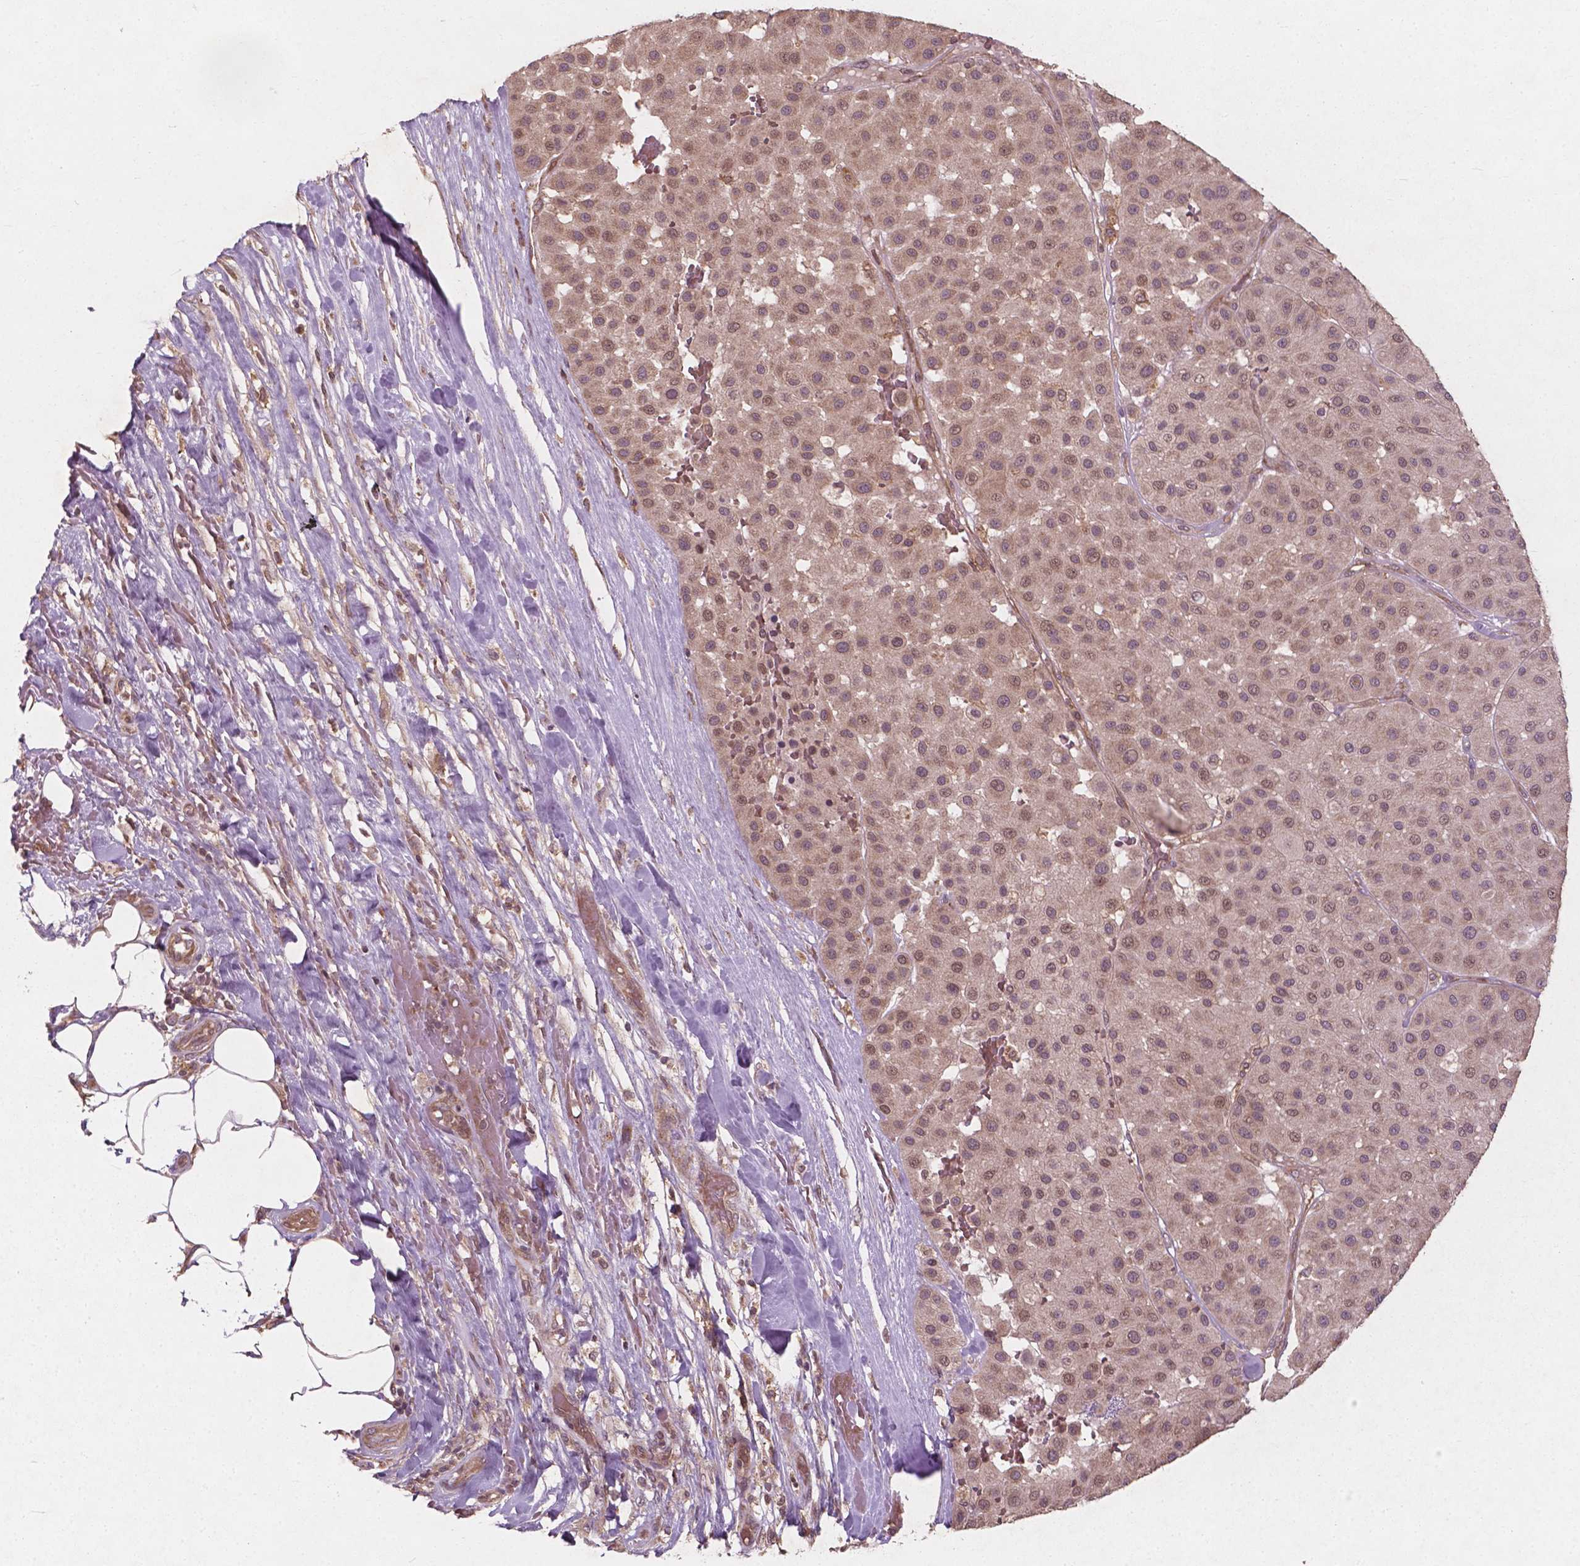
{"staining": {"intensity": "weak", "quantity": ">75%", "location": "cytoplasmic/membranous,nuclear"}, "tissue": "melanoma", "cell_type": "Tumor cells", "image_type": "cancer", "snomed": [{"axis": "morphology", "description": "Malignant melanoma, Metastatic site"}, {"axis": "topography", "description": "Smooth muscle"}], "caption": "DAB (3,3'-diaminobenzidine) immunohistochemical staining of human melanoma exhibits weak cytoplasmic/membranous and nuclear protein expression in about >75% of tumor cells. (DAB IHC with brightfield microscopy, high magnification).", "gene": "CYFIP2", "patient": {"sex": "male", "age": 41}}